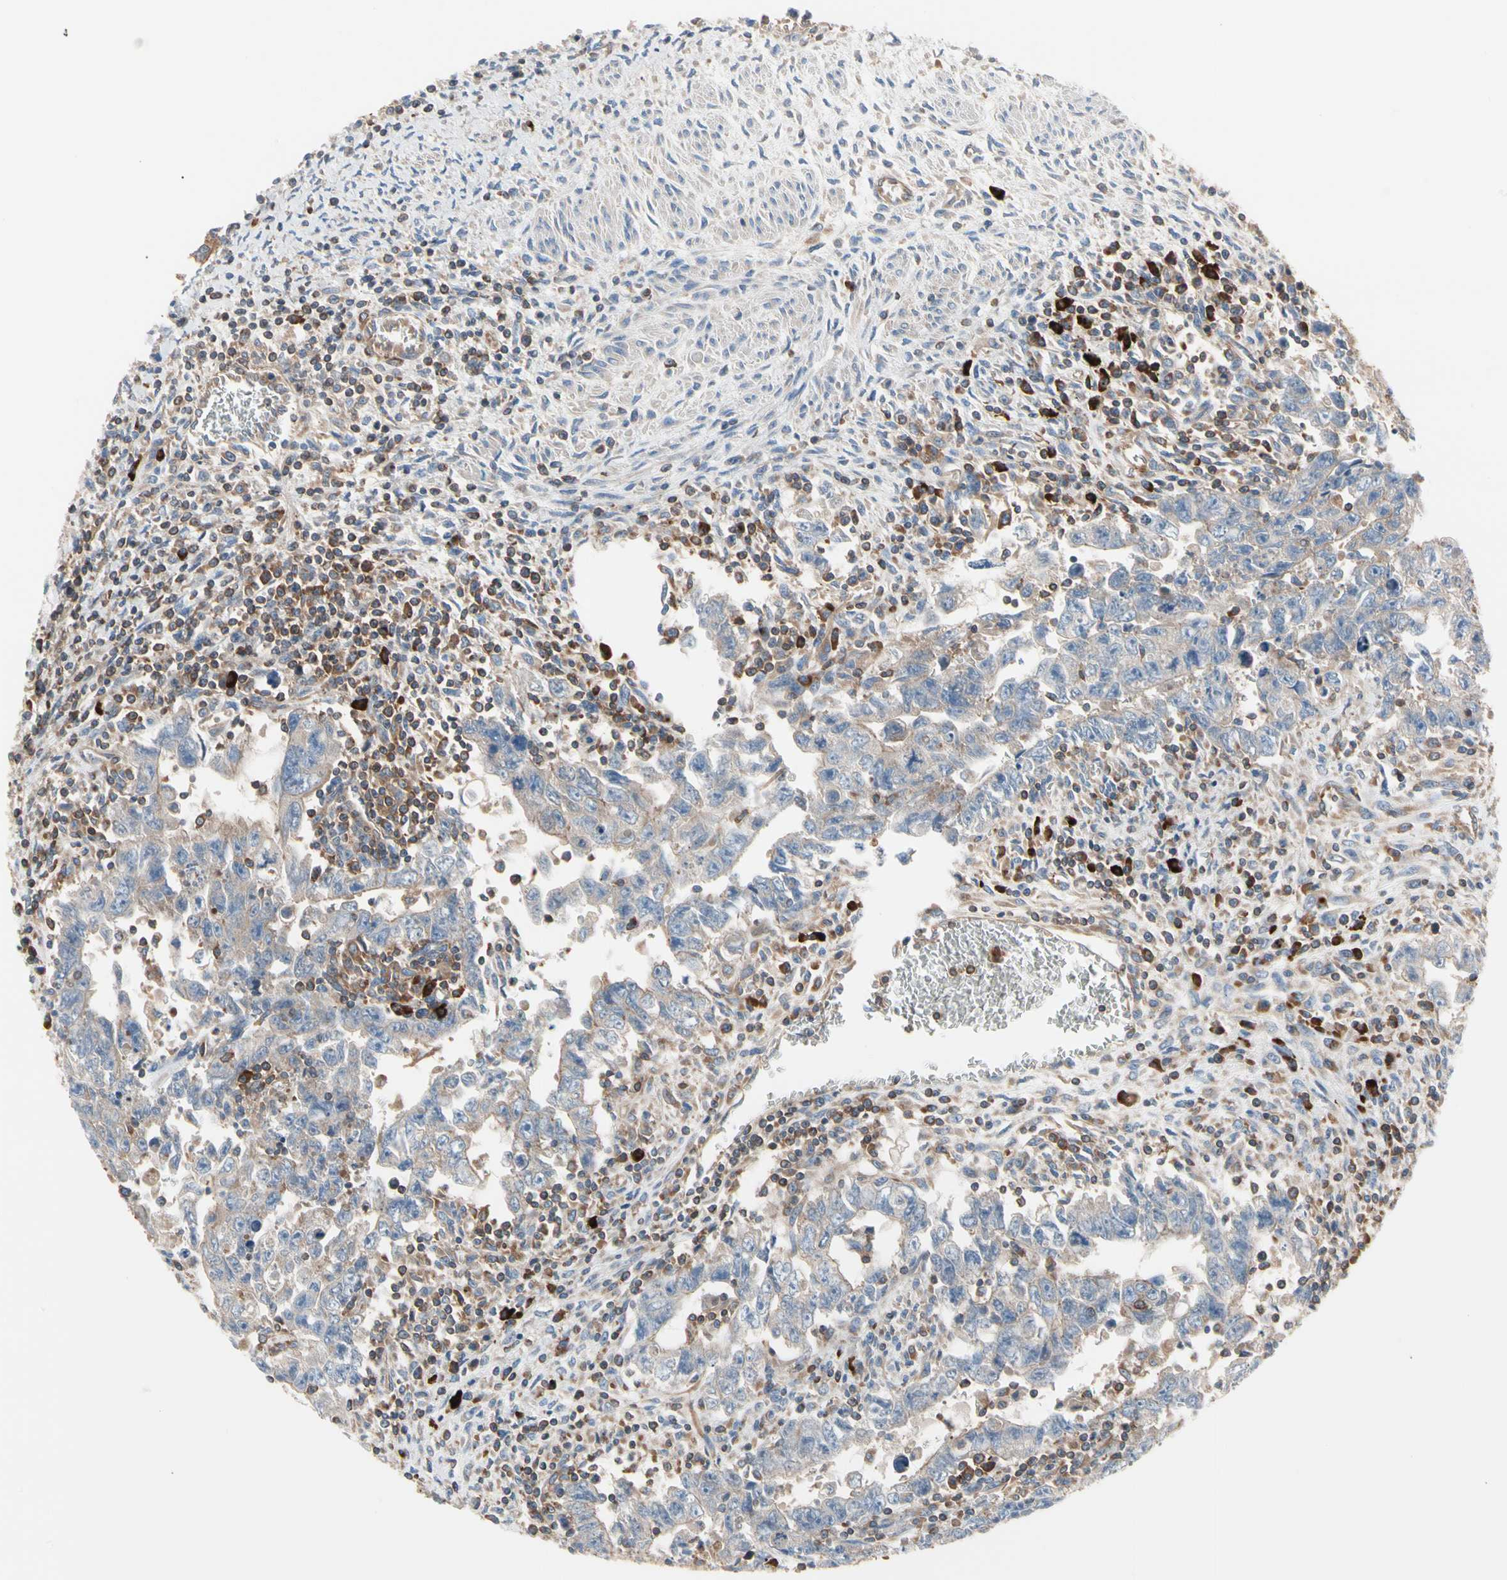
{"staining": {"intensity": "weak", "quantity": "25%-75%", "location": "cytoplasmic/membranous"}, "tissue": "testis cancer", "cell_type": "Tumor cells", "image_type": "cancer", "snomed": [{"axis": "morphology", "description": "Carcinoma, Embryonal, NOS"}, {"axis": "topography", "description": "Testis"}], "caption": "A high-resolution image shows immunohistochemistry (IHC) staining of embryonal carcinoma (testis), which shows weak cytoplasmic/membranous positivity in about 25%-75% of tumor cells.", "gene": "ROCK1", "patient": {"sex": "male", "age": 28}}